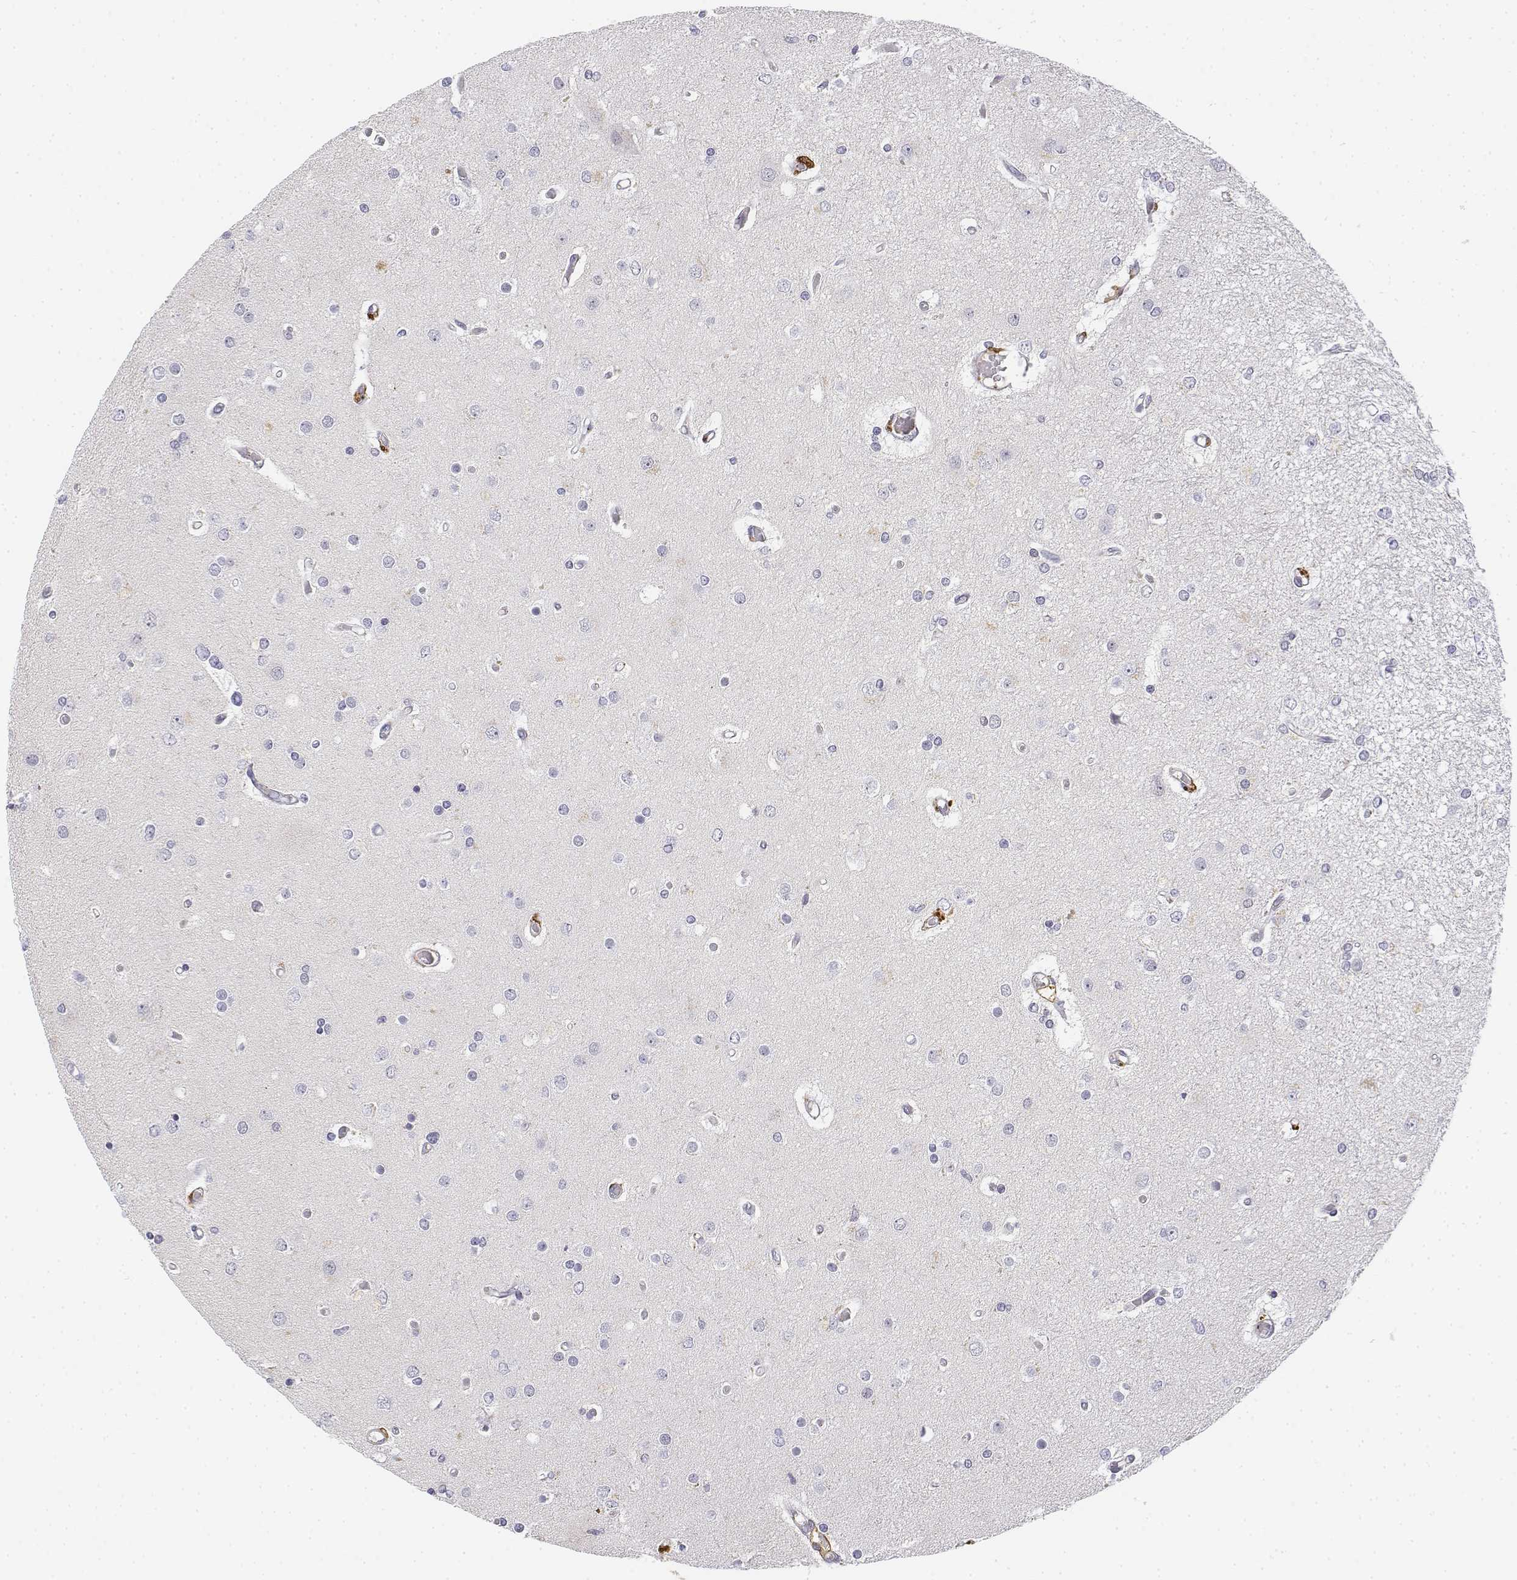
{"staining": {"intensity": "negative", "quantity": "none", "location": "none"}, "tissue": "glioma", "cell_type": "Tumor cells", "image_type": "cancer", "snomed": [{"axis": "morphology", "description": "Glioma, malignant, High grade"}, {"axis": "topography", "description": "Cerebral cortex"}], "caption": "Immunohistochemistry (IHC) micrograph of human glioma stained for a protein (brown), which displays no positivity in tumor cells.", "gene": "CD14", "patient": {"sex": "male", "age": 79}}